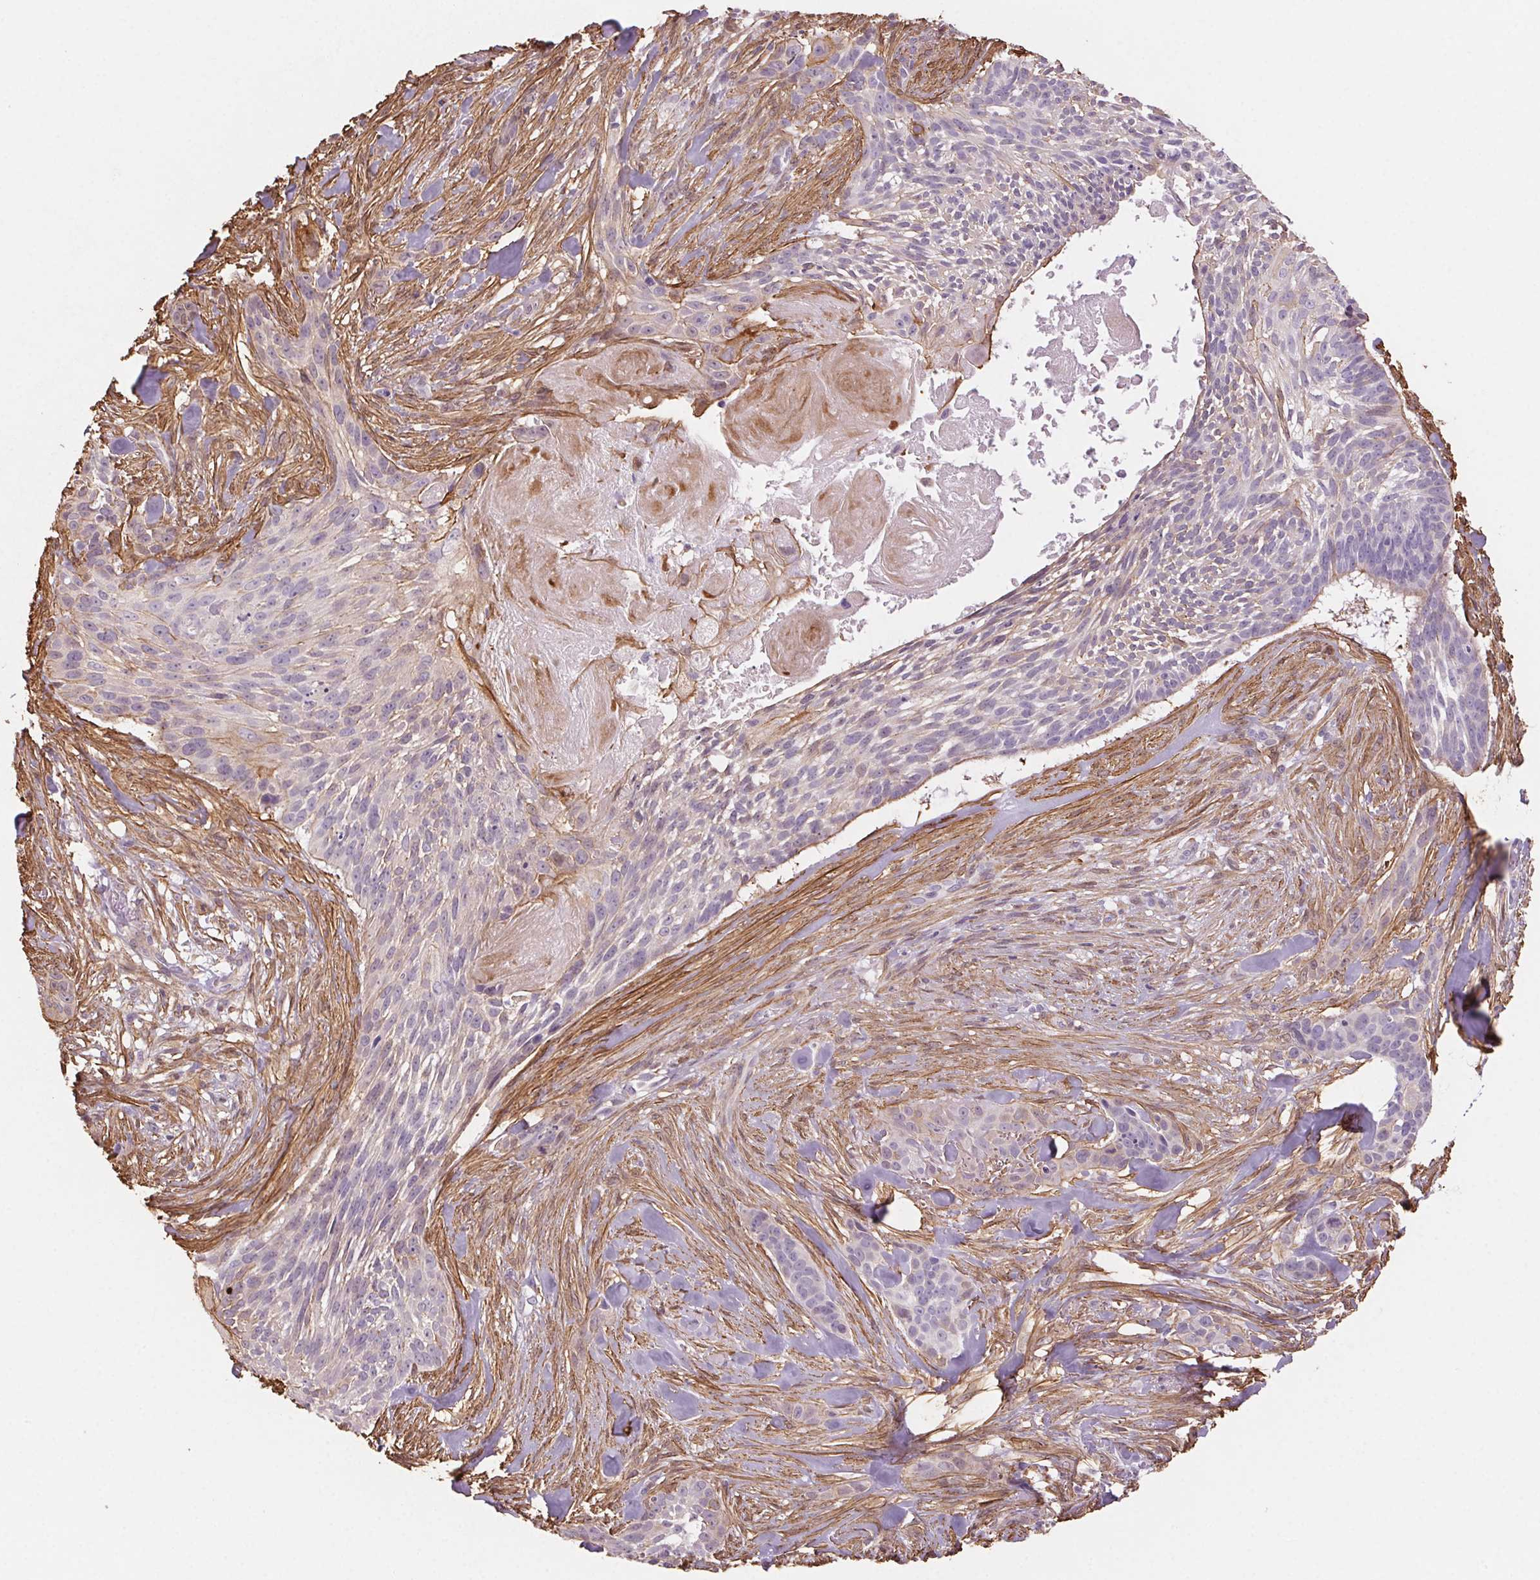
{"staining": {"intensity": "negative", "quantity": "none", "location": "none"}, "tissue": "skin cancer", "cell_type": "Tumor cells", "image_type": "cancer", "snomed": [{"axis": "morphology", "description": "Basal cell carcinoma"}, {"axis": "topography", "description": "Skin"}], "caption": "There is no significant expression in tumor cells of skin cancer (basal cell carcinoma).", "gene": "GPX8", "patient": {"sex": "male", "age": 87}}